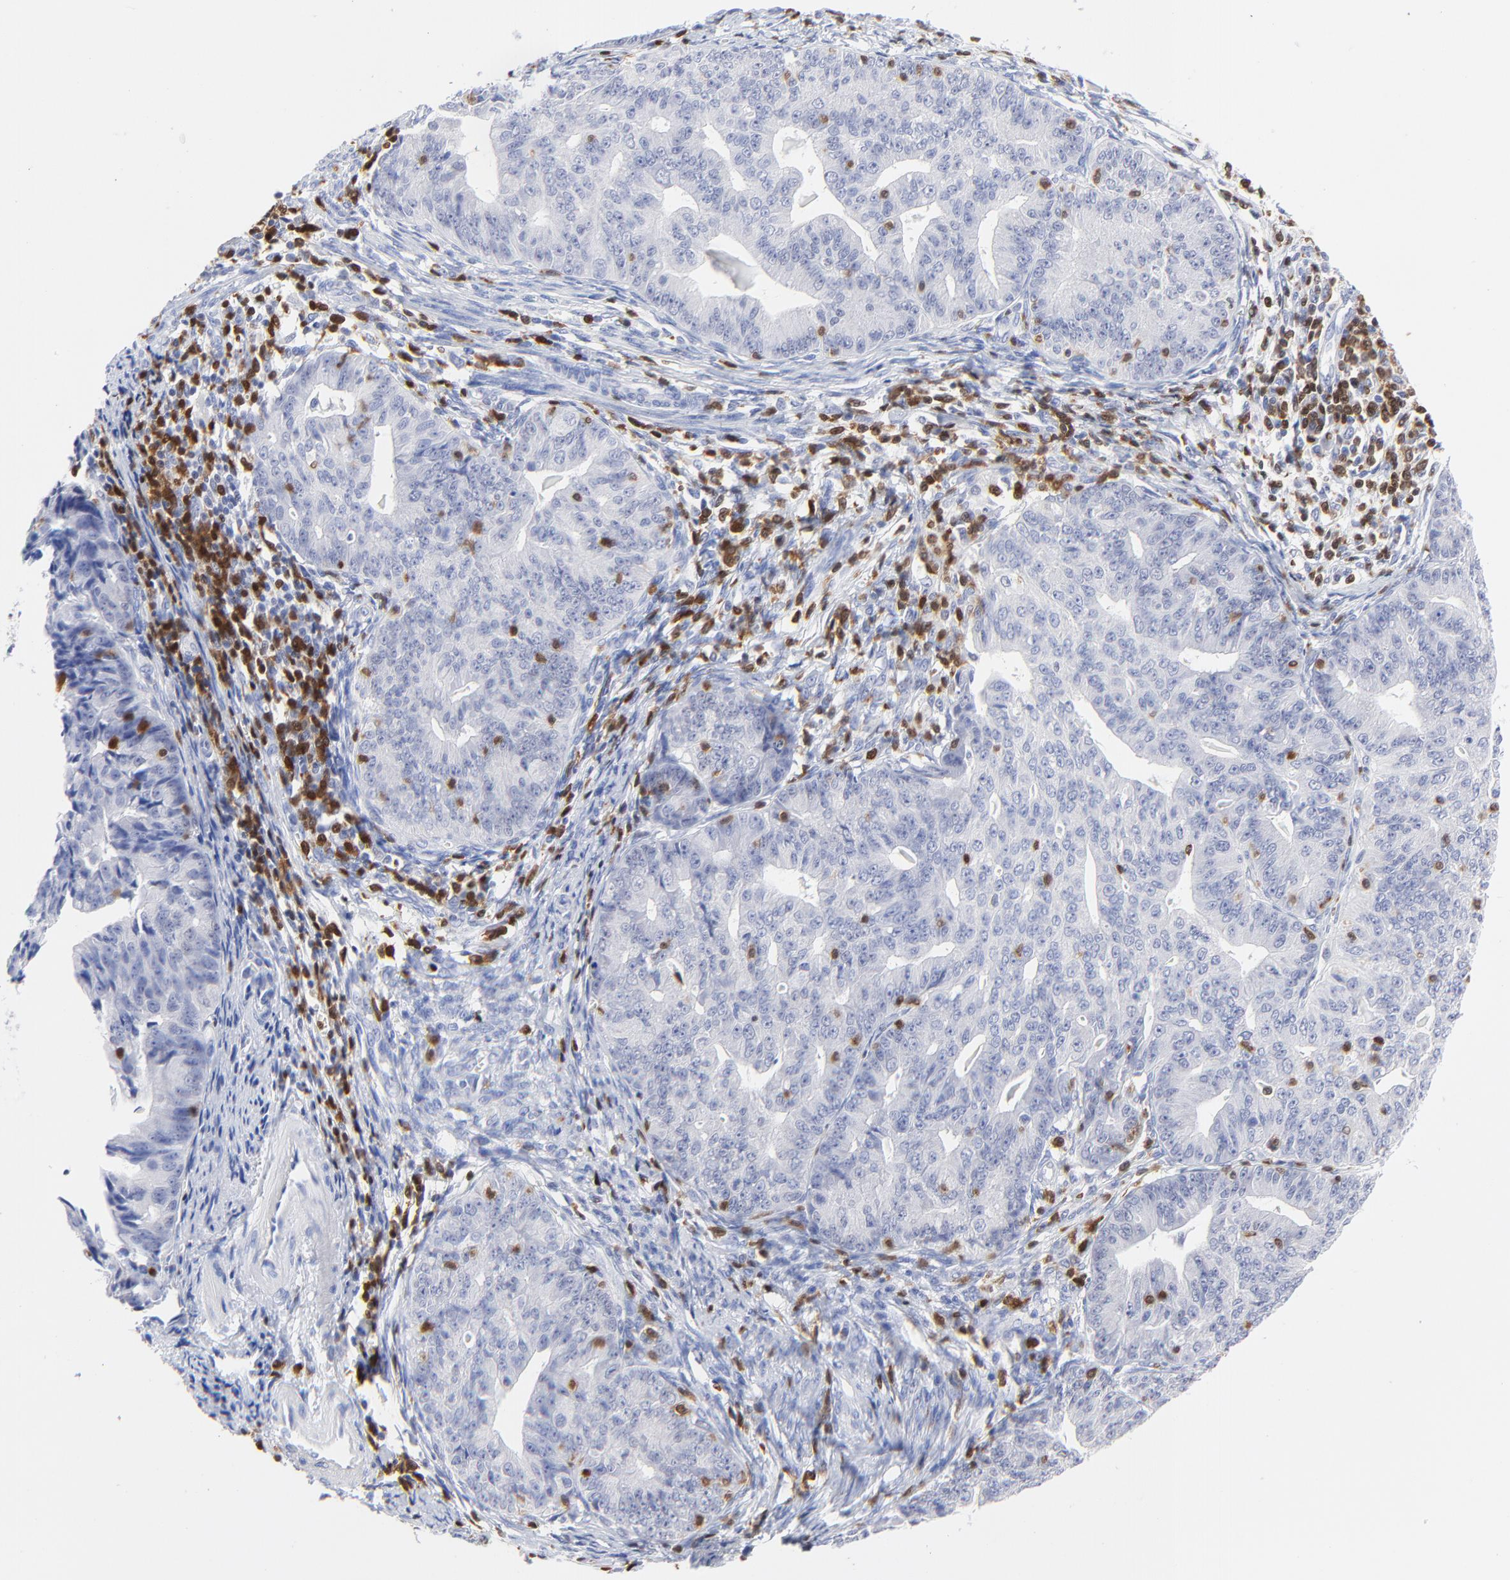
{"staining": {"intensity": "negative", "quantity": "none", "location": "none"}, "tissue": "endometrial cancer", "cell_type": "Tumor cells", "image_type": "cancer", "snomed": [{"axis": "morphology", "description": "Adenocarcinoma, NOS"}, {"axis": "topography", "description": "Endometrium"}], "caption": "Protein analysis of adenocarcinoma (endometrial) shows no significant expression in tumor cells.", "gene": "ZAP70", "patient": {"sex": "female", "age": 56}}